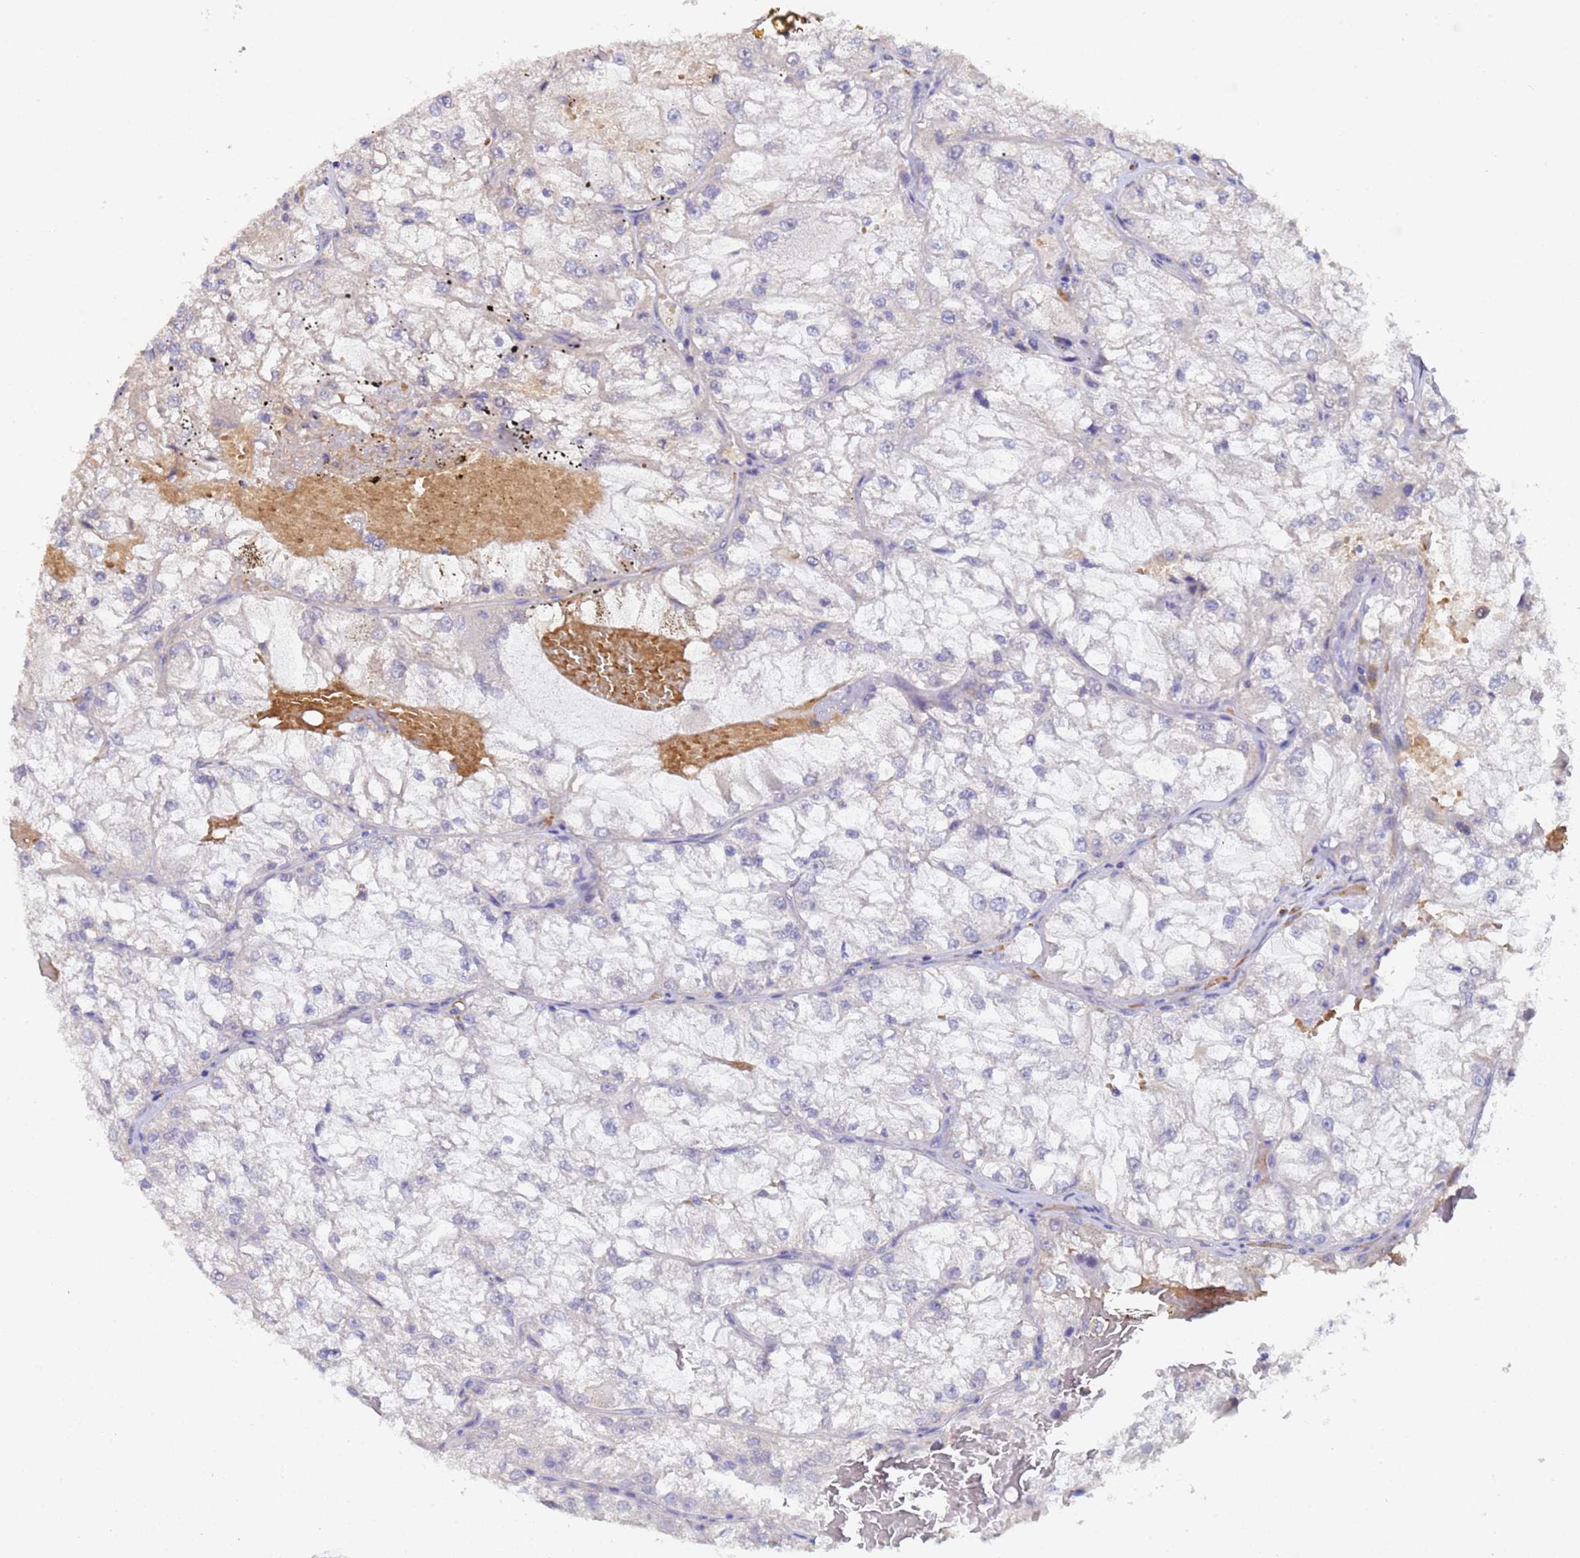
{"staining": {"intensity": "negative", "quantity": "none", "location": "none"}, "tissue": "renal cancer", "cell_type": "Tumor cells", "image_type": "cancer", "snomed": [{"axis": "morphology", "description": "Adenocarcinoma, NOS"}, {"axis": "topography", "description": "Kidney"}], "caption": "This is an IHC photomicrograph of renal cancer. There is no expression in tumor cells.", "gene": "IHO1", "patient": {"sex": "female", "age": 72}}